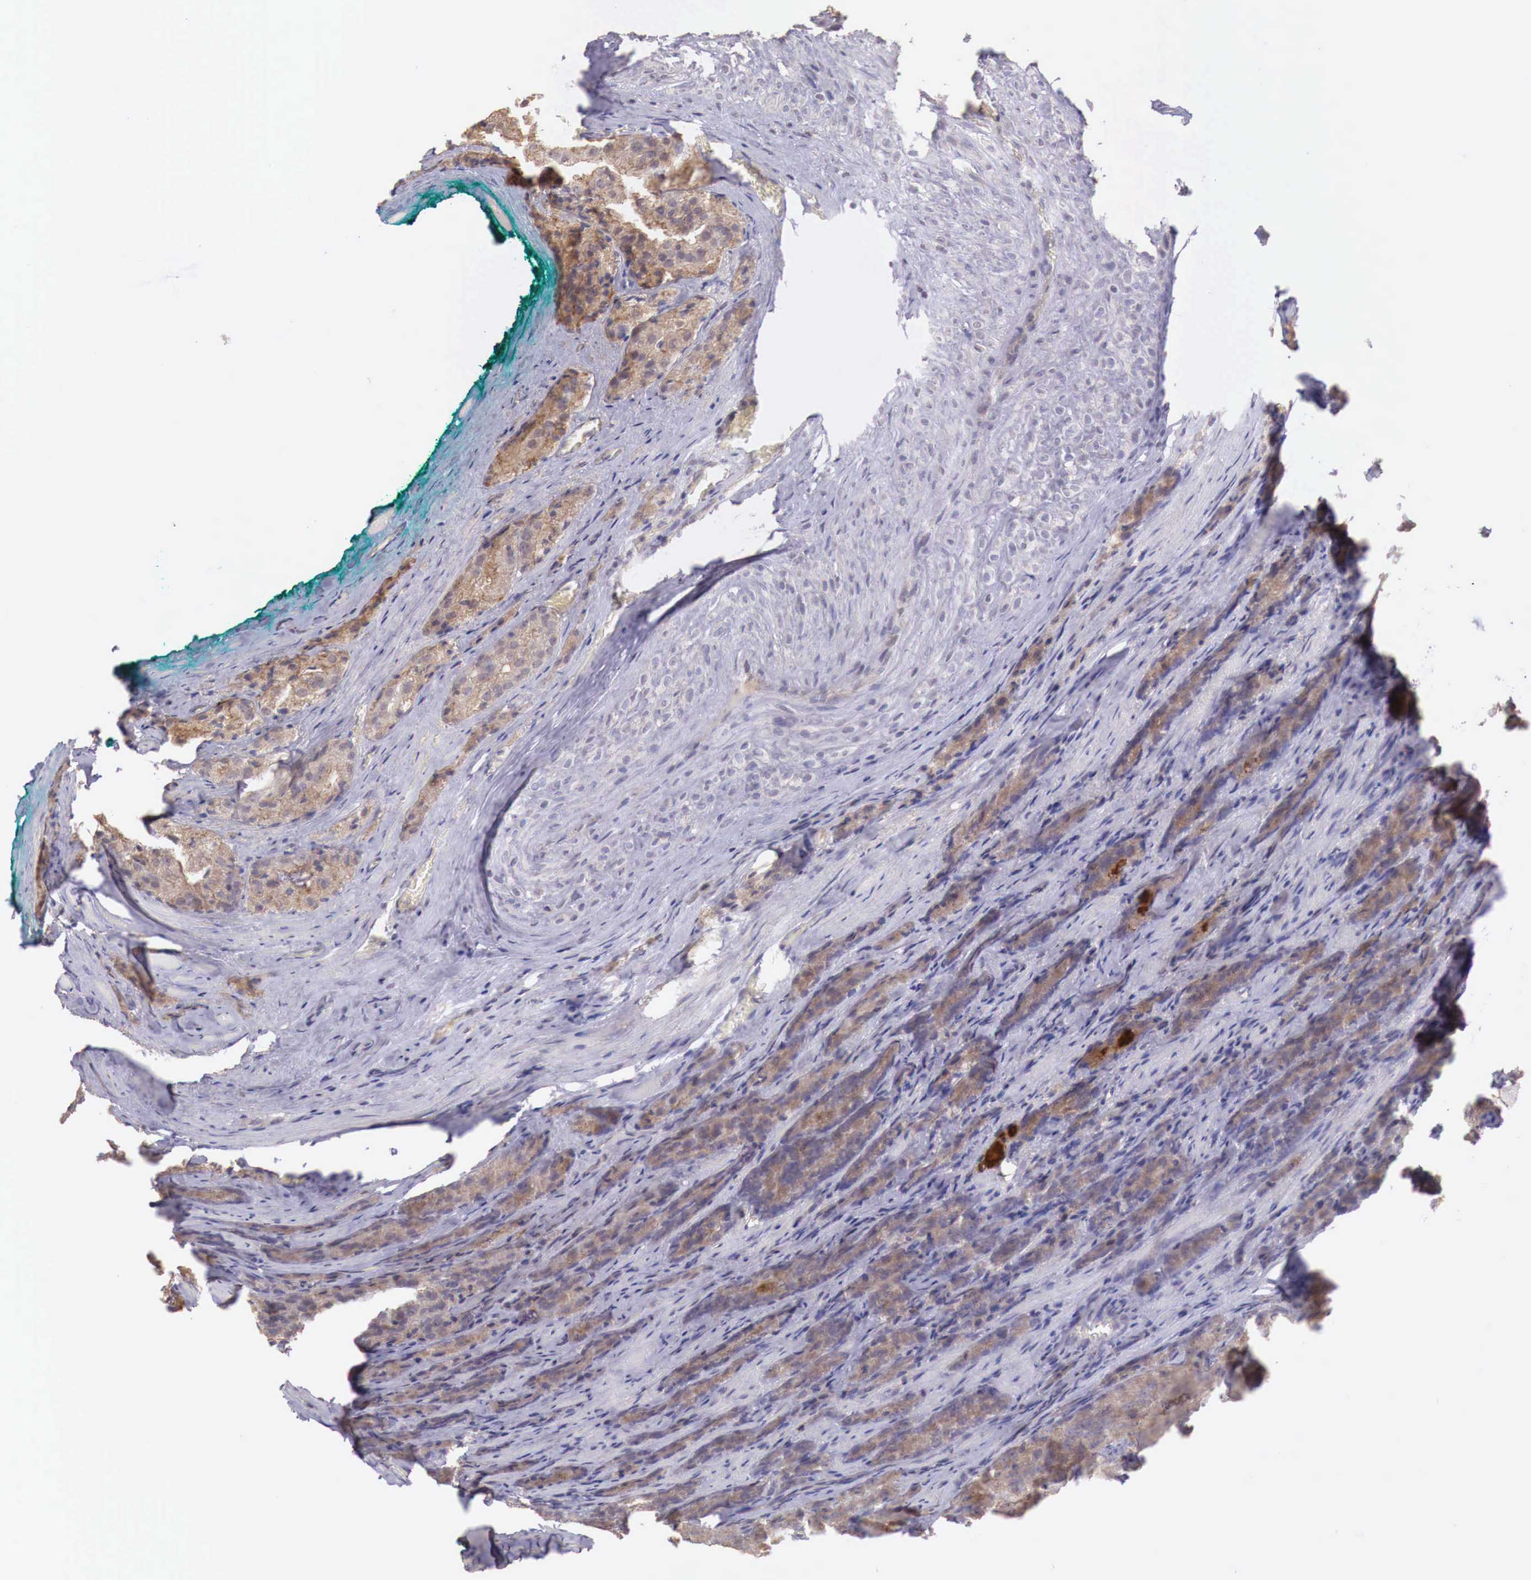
{"staining": {"intensity": "weak", "quantity": "25%-75%", "location": "cytoplasmic/membranous"}, "tissue": "prostate cancer", "cell_type": "Tumor cells", "image_type": "cancer", "snomed": [{"axis": "morphology", "description": "Adenocarcinoma, Medium grade"}, {"axis": "topography", "description": "Prostate"}], "caption": "A brown stain shows weak cytoplasmic/membranous expression of a protein in human prostate cancer (medium-grade adenocarcinoma) tumor cells. Ihc stains the protein in brown and the nuclei are stained blue.", "gene": "CHRDL1", "patient": {"sex": "male", "age": 60}}